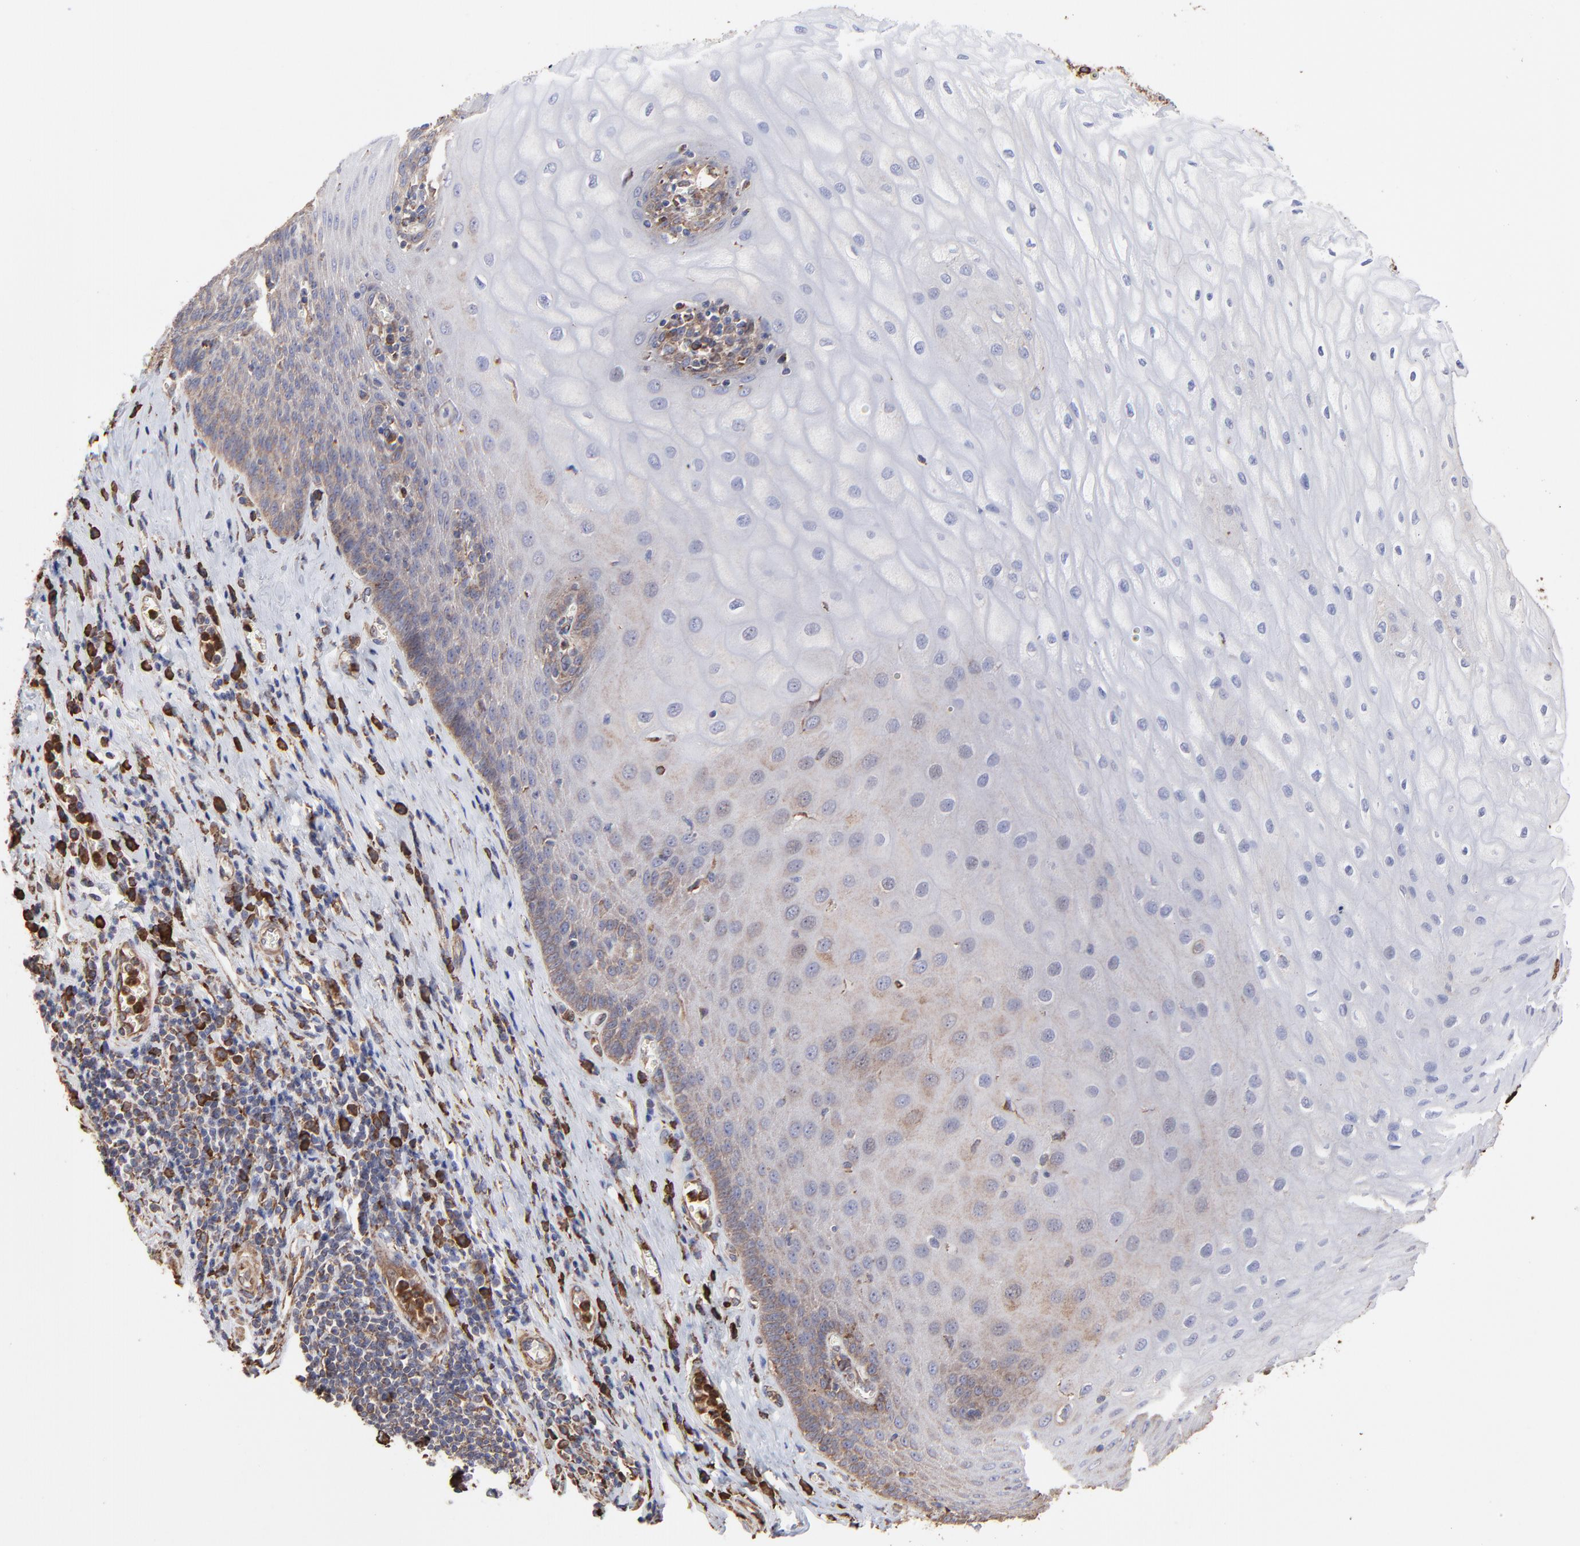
{"staining": {"intensity": "weak", "quantity": "<25%", "location": "cytoplasmic/membranous"}, "tissue": "esophagus", "cell_type": "Squamous epithelial cells", "image_type": "normal", "snomed": [{"axis": "morphology", "description": "Normal tissue, NOS"}, {"axis": "morphology", "description": "Squamous cell carcinoma, NOS"}, {"axis": "topography", "description": "Esophagus"}], "caption": "This is an immunohistochemistry (IHC) histopathology image of normal esophagus. There is no positivity in squamous epithelial cells.", "gene": "PFKM", "patient": {"sex": "male", "age": 65}}